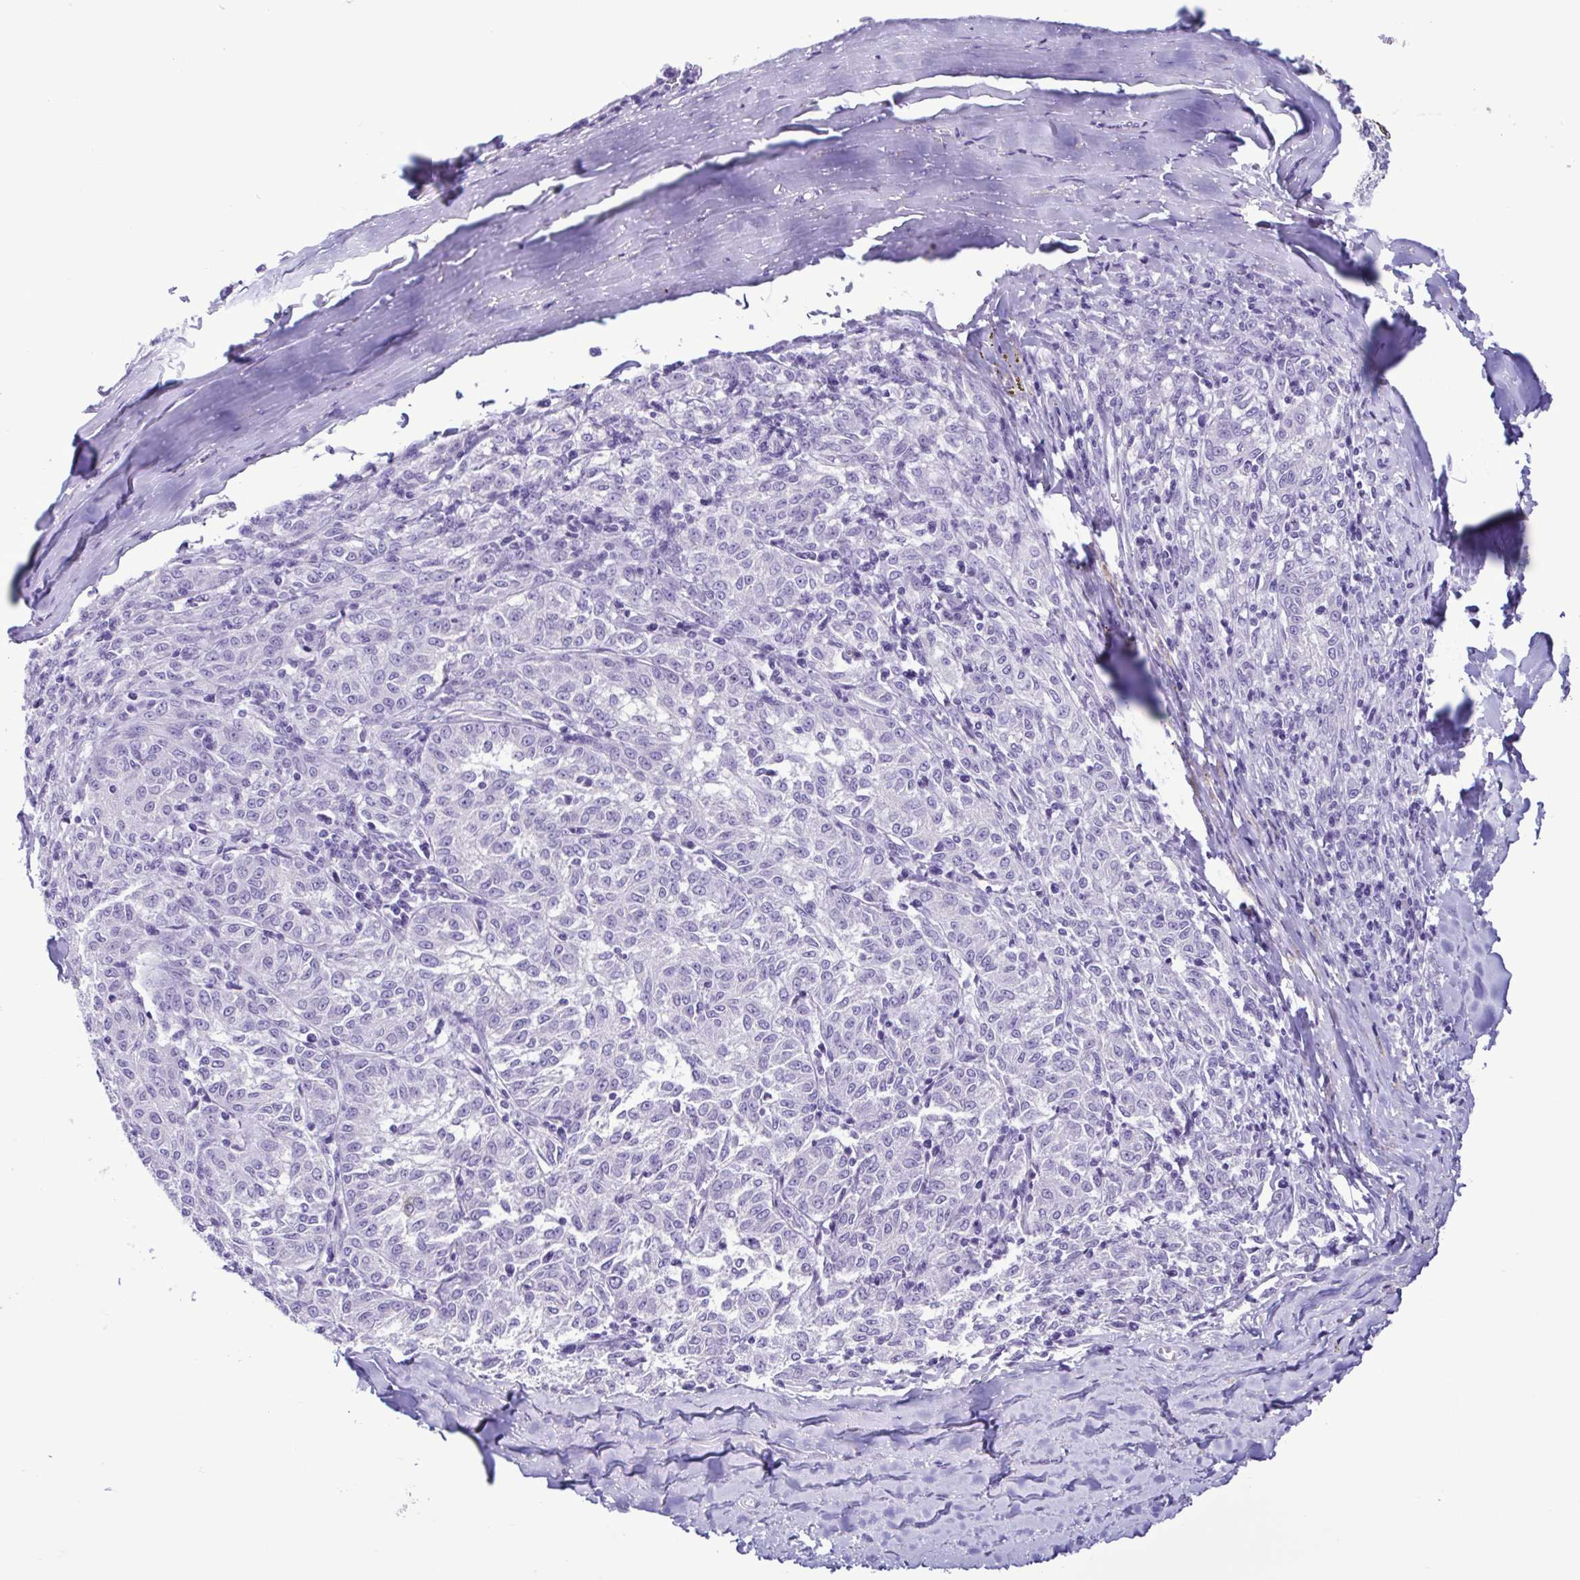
{"staining": {"intensity": "negative", "quantity": "none", "location": "none"}, "tissue": "melanoma", "cell_type": "Tumor cells", "image_type": "cancer", "snomed": [{"axis": "morphology", "description": "Malignant melanoma, NOS"}, {"axis": "topography", "description": "Skin"}], "caption": "A high-resolution image shows immunohistochemistry (IHC) staining of malignant melanoma, which shows no significant expression in tumor cells.", "gene": "SPATA16", "patient": {"sex": "female", "age": 72}}